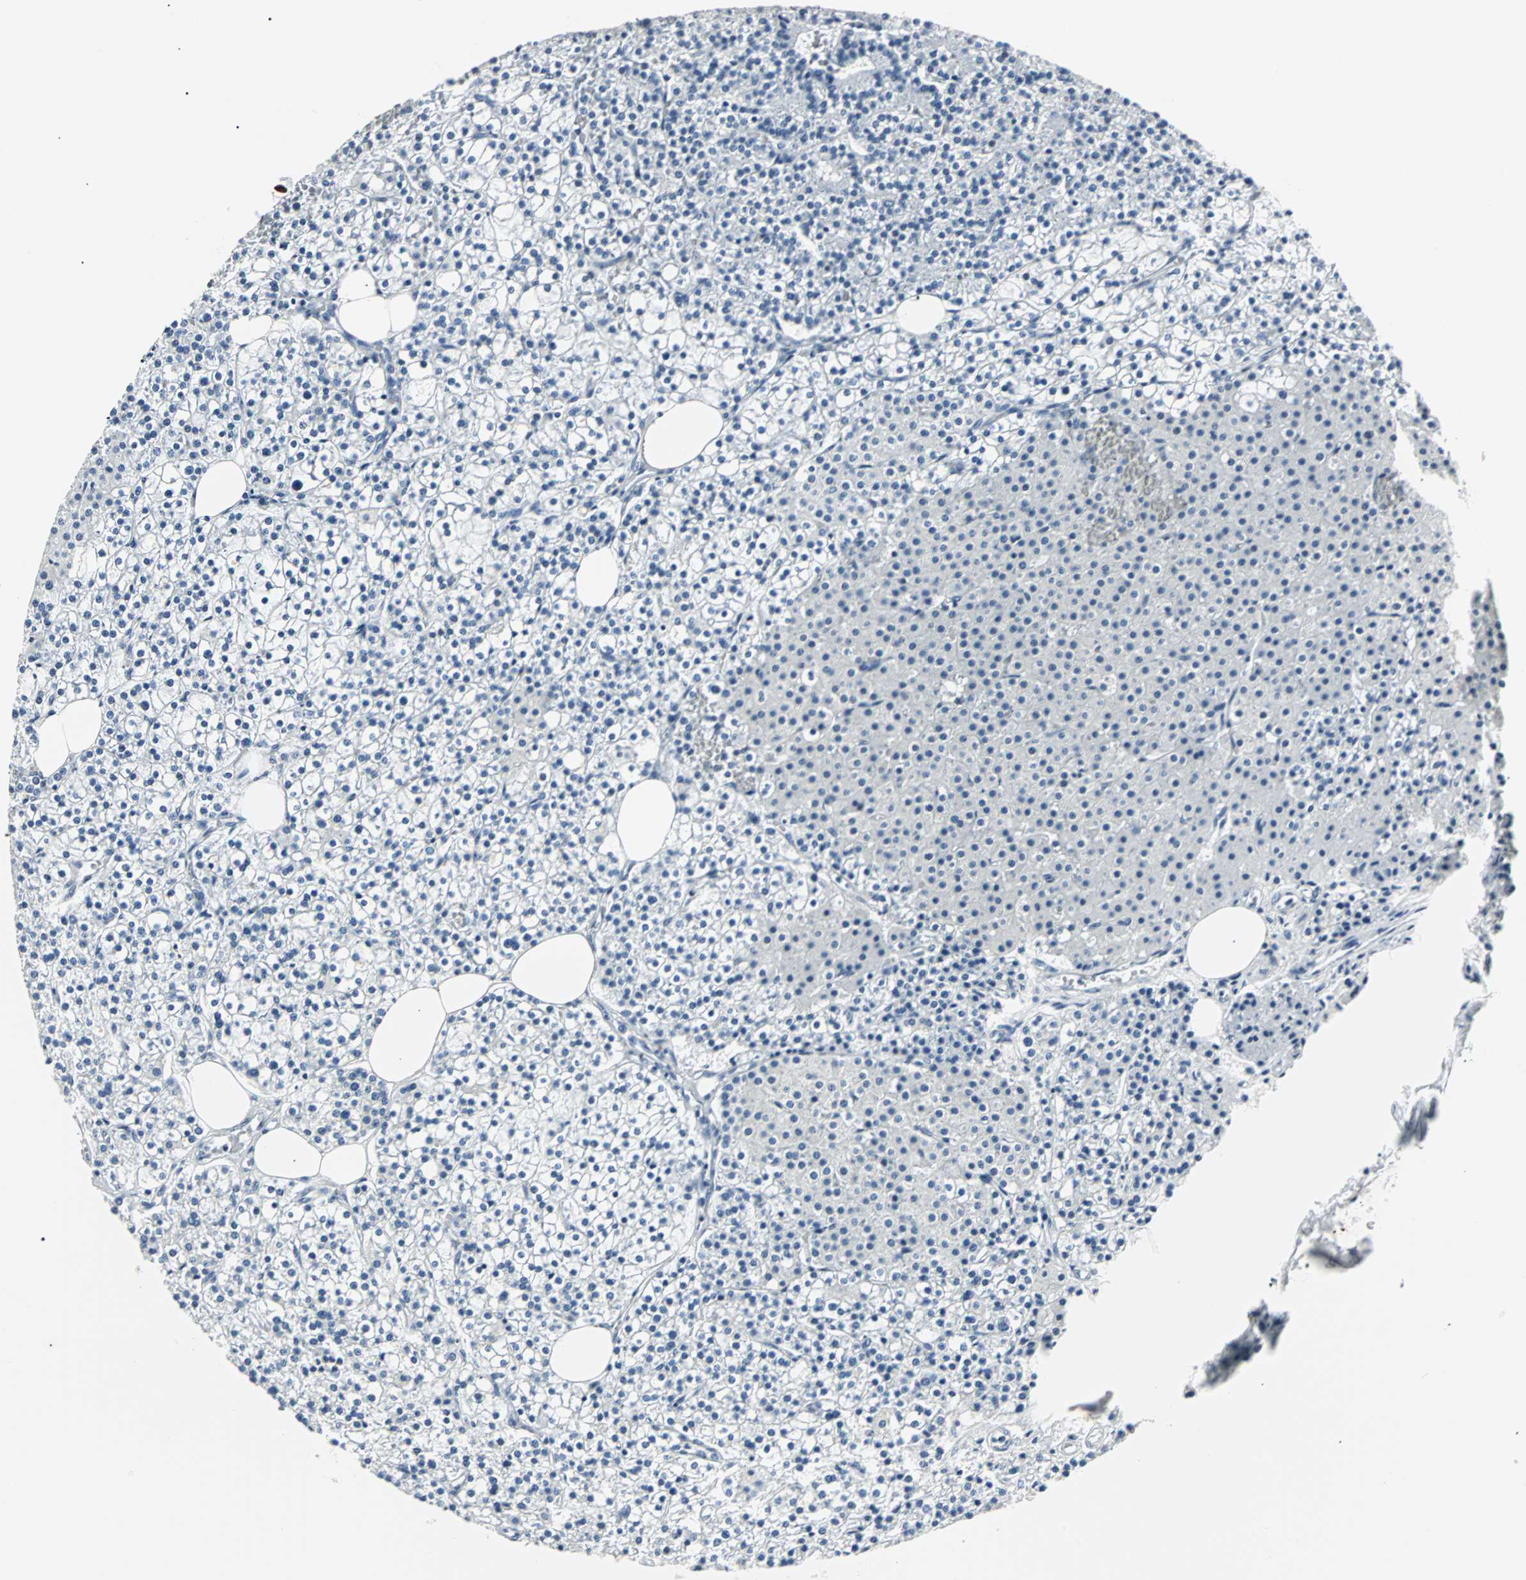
{"staining": {"intensity": "negative", "quantity": "none", "location": "none"}, "tissue": "parathyroid gland", "cell_type": "Glandular cells", "image_type": "normal", "snomed": [{"axis": "morphology", "description": "Normal tissue, NOS"}, {"axis": "topography", "description": "Parathyroid gland"}], "caption": "The immunohistochemistry (IHC) micrograph has no significant staining in glandular cells of parathyroid gland. (Stains: DAB (3,3'-diaminobenzidine) immunohistochemistry (IHC) with hematoxylin counter stain, Microscopy: brightfield microscopy at high magnification).", "gene": "IL33", "patient": {"sex": "female", "age": 63}}